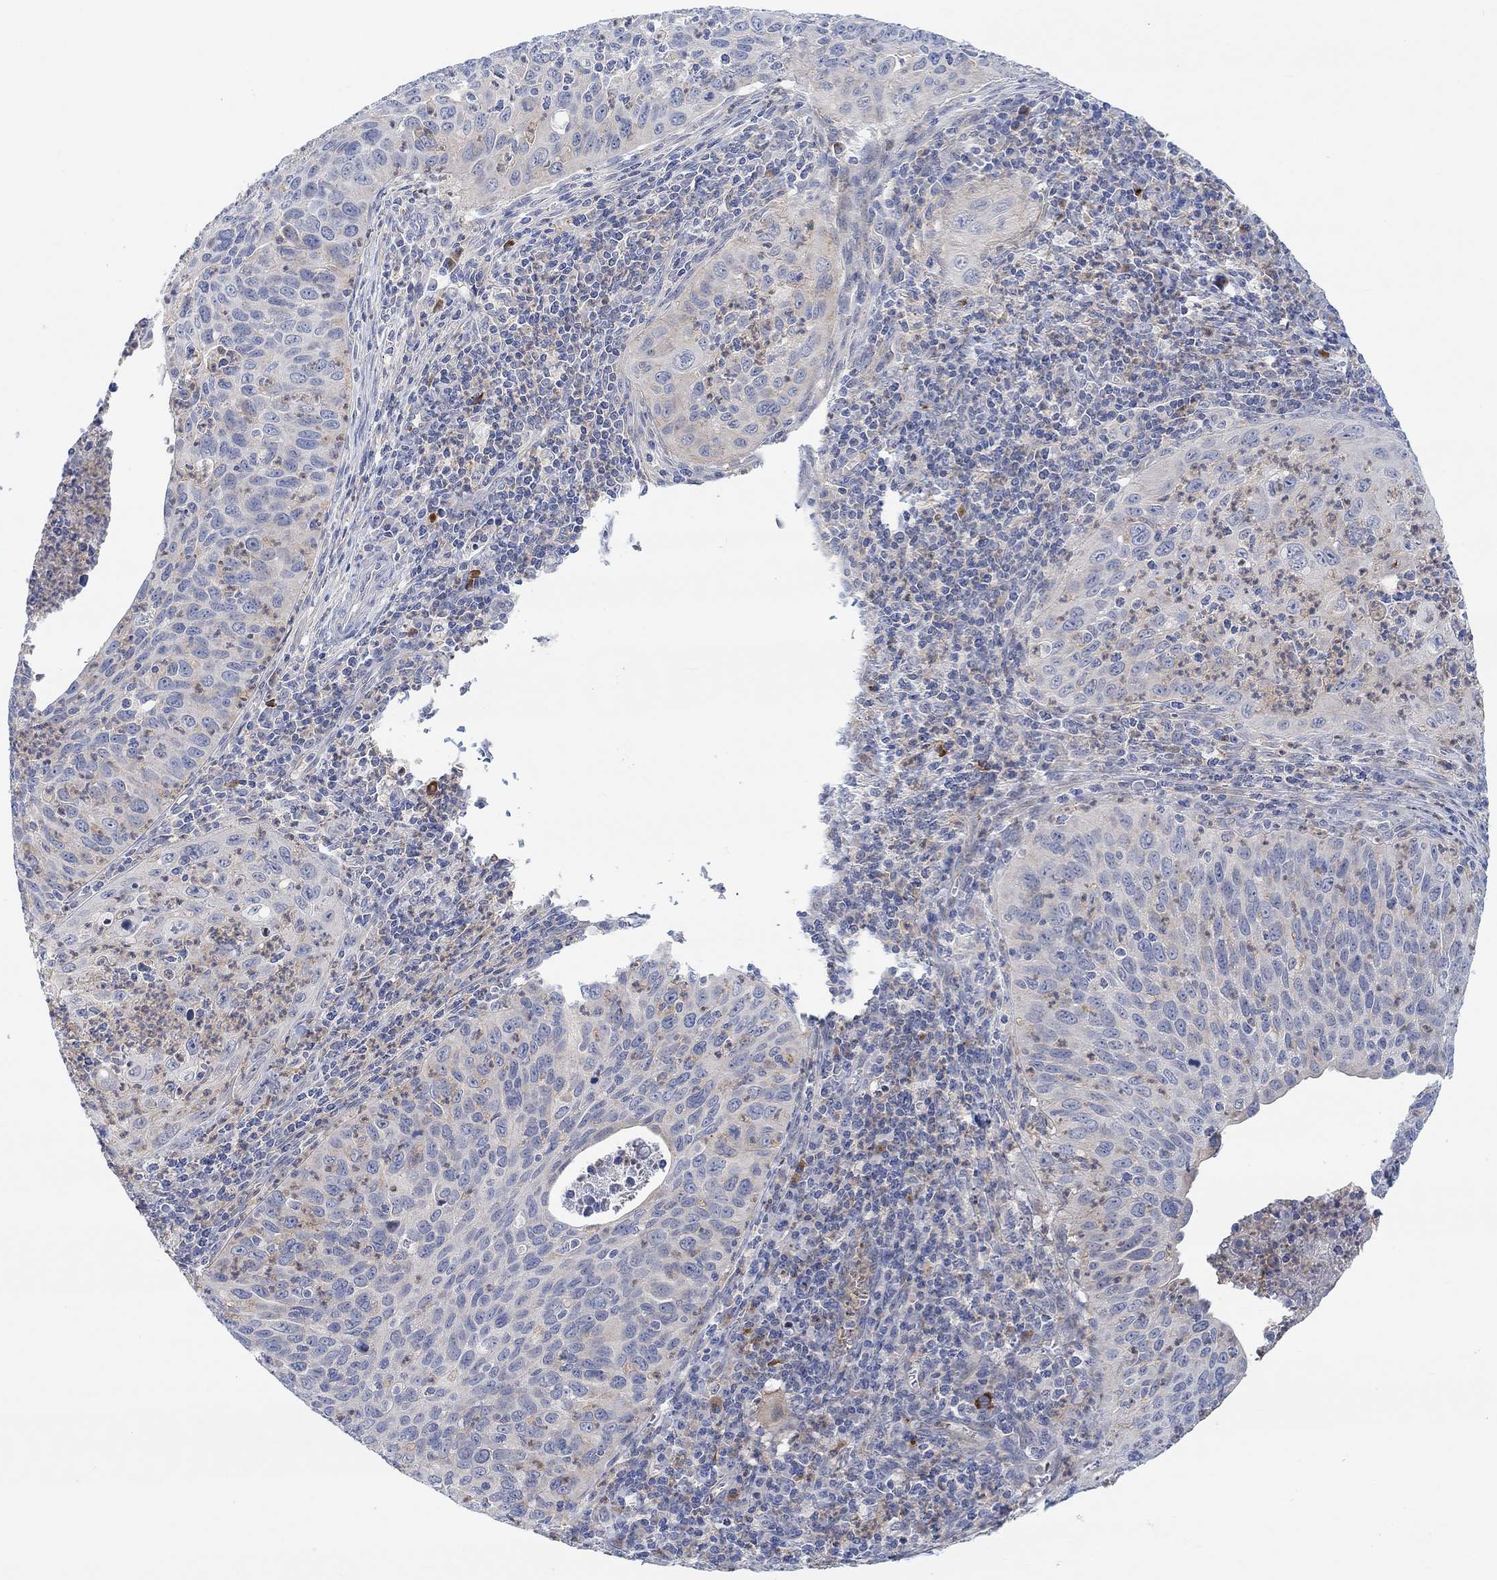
{"staining": {"intensity": "weak", "quantity": "<25%", "location": "cytoplasmic/membranous"}, "tissue": "cervical cancer", "cell_type": "Tumor cells", "image_type": "cancer", "snomed": [{"axis": "morphology", "description": "Squamous cell carcinoma, NOS"}, {"axis": "topography", "description": "Cervix"}], "caption": "The photomicrograph exhibits no significant expression in tumor cells of cervical cancer.", "gene": "PMFBP1", "patient": {"sex": "female", "age": 26}}